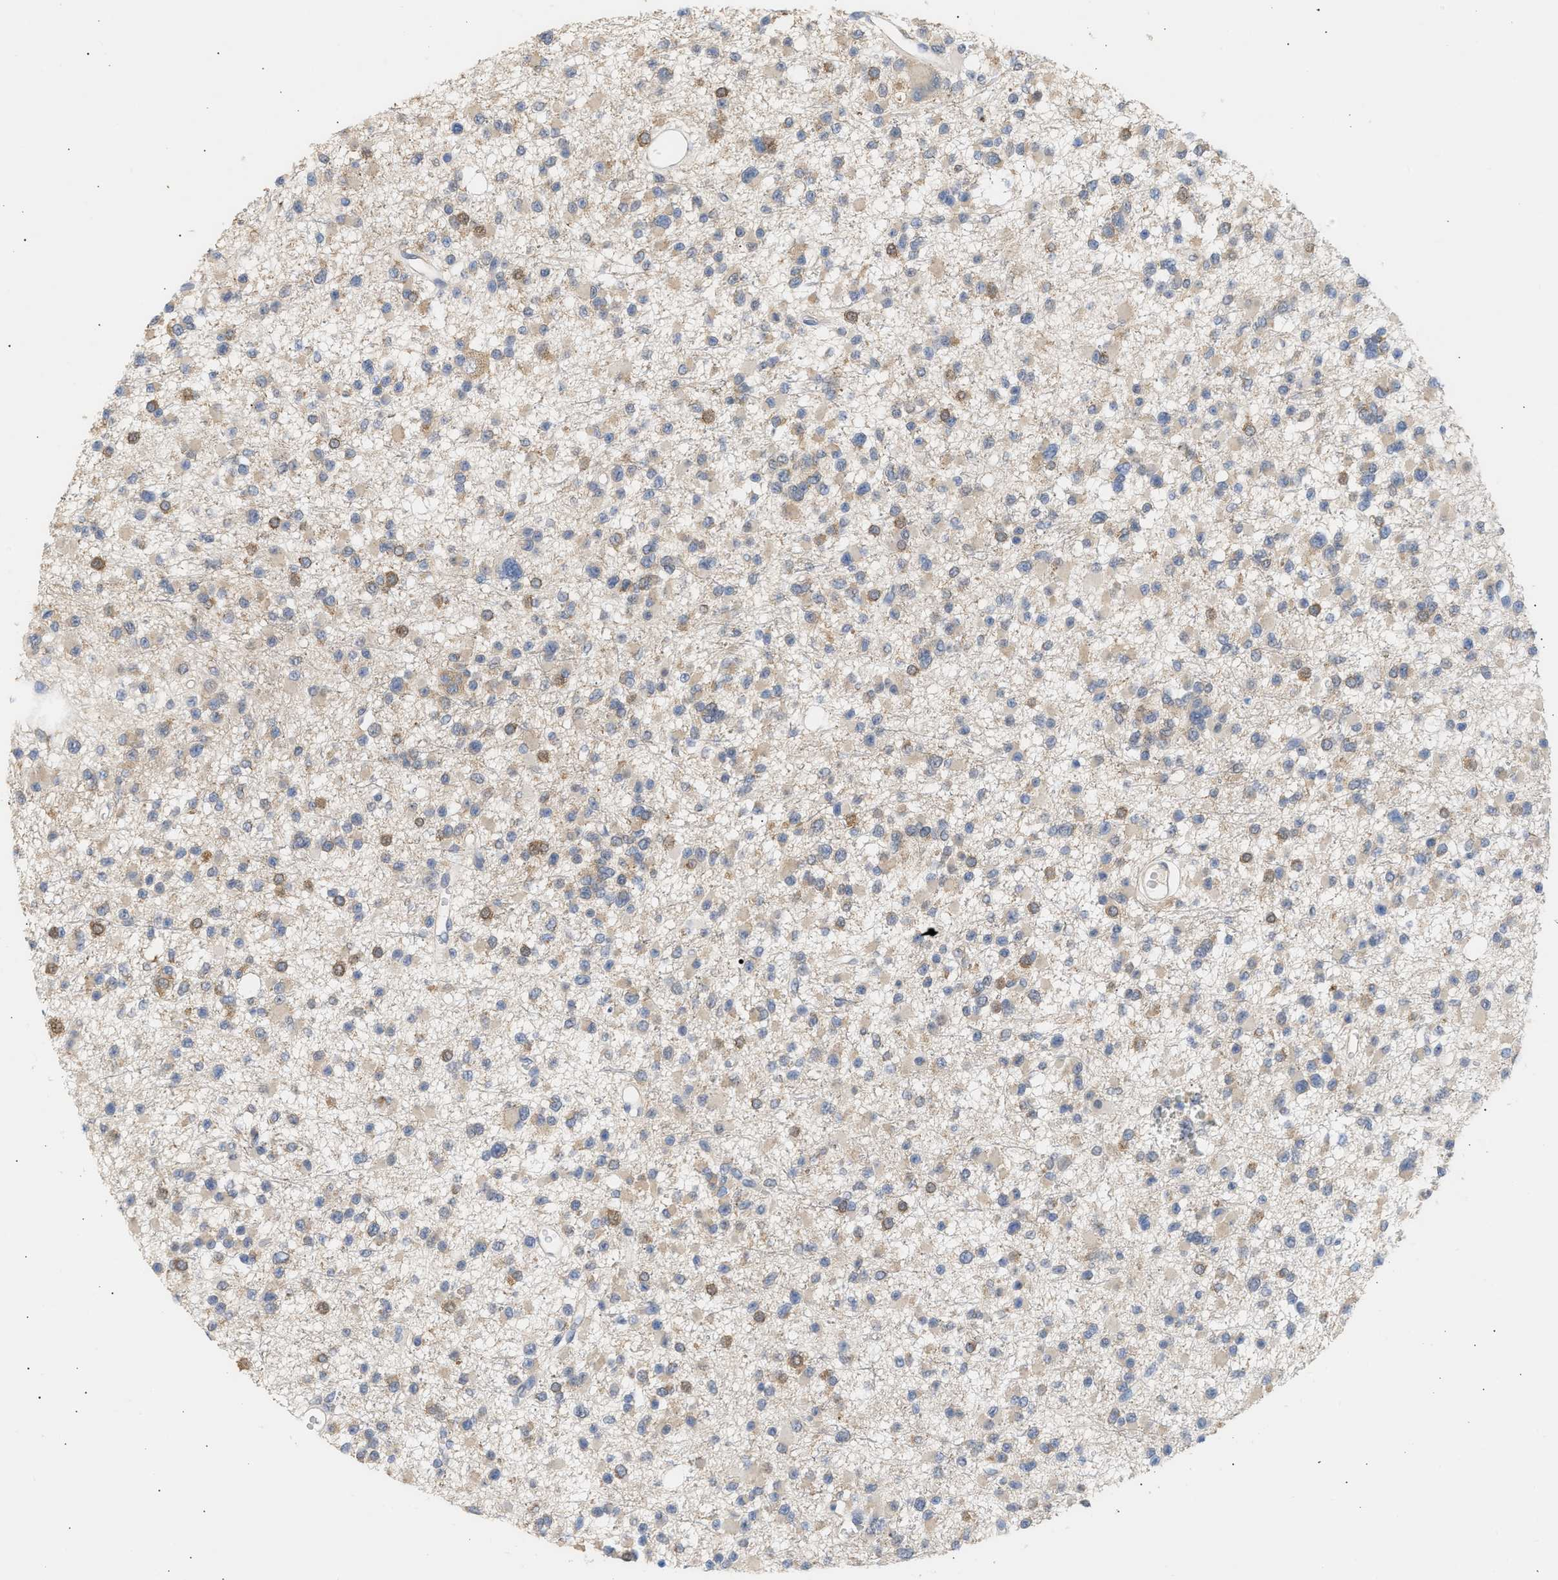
{"staining": {"intensity": "weak", "quantity": "25%-75%", "location": "cytoplasmic/membranous"}, "tissue": "glioma", "cell_type": "Tumor cells", "image_type": "cancer", "snomed": [{"axis": "morphology", "description": "Glioma, malignant, Low grade"}, {"axis": "topography", "description": "Brain"}], "caption": "A brown stain labels weak cytoplasmic/membranous staining of a protein in glioma tumor cells.", "gene": "GCN1", "patient": {"sex": "female", "age": 22}}